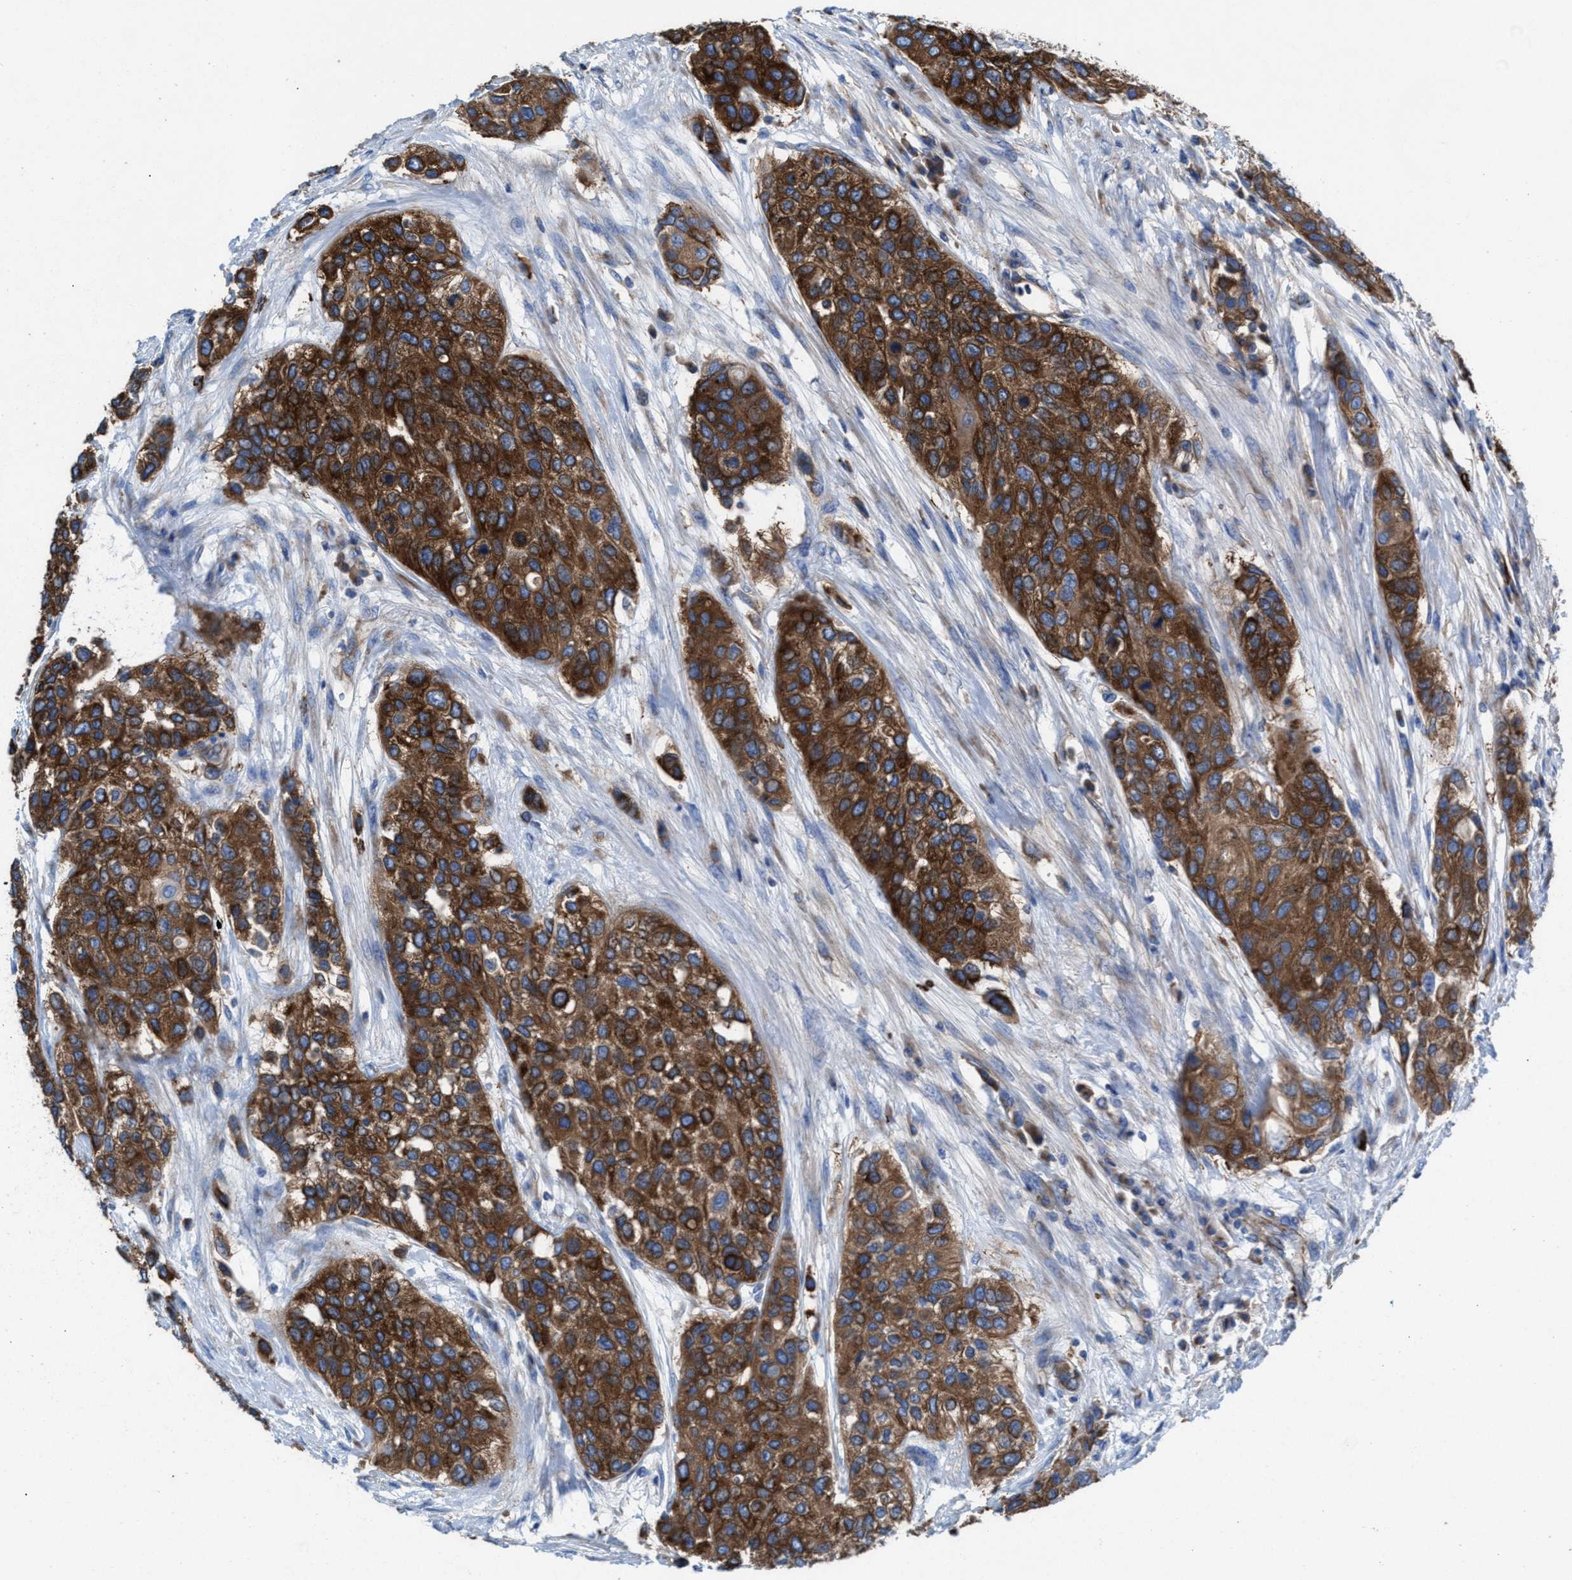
{"staining": {"intensity": "strong", "quantity": ">75%", "location": "cytoplasmic/membranous"}, "tissue": "urothelial cancer", "cell_type": "Tumor cells", "image_type": "cancer", "snomed": [{"axis": "morphology", "description": "Urothelial carcinoma, High grade"}, {"axis": "topography", "description": "Urinary bladder"}], "caption": "Immunohistochemistry image of neoplastic tissue: human high-grade urothelial carcinoma stained using IHC shows high levels of strong protein expression localized specifically in the cytoplasmic/membranous of tumor cells, appearing as a cytoplasmic/membranous brown color.", "gene": "NYAP1", "patient": {"sex": "female", "age": 56}}